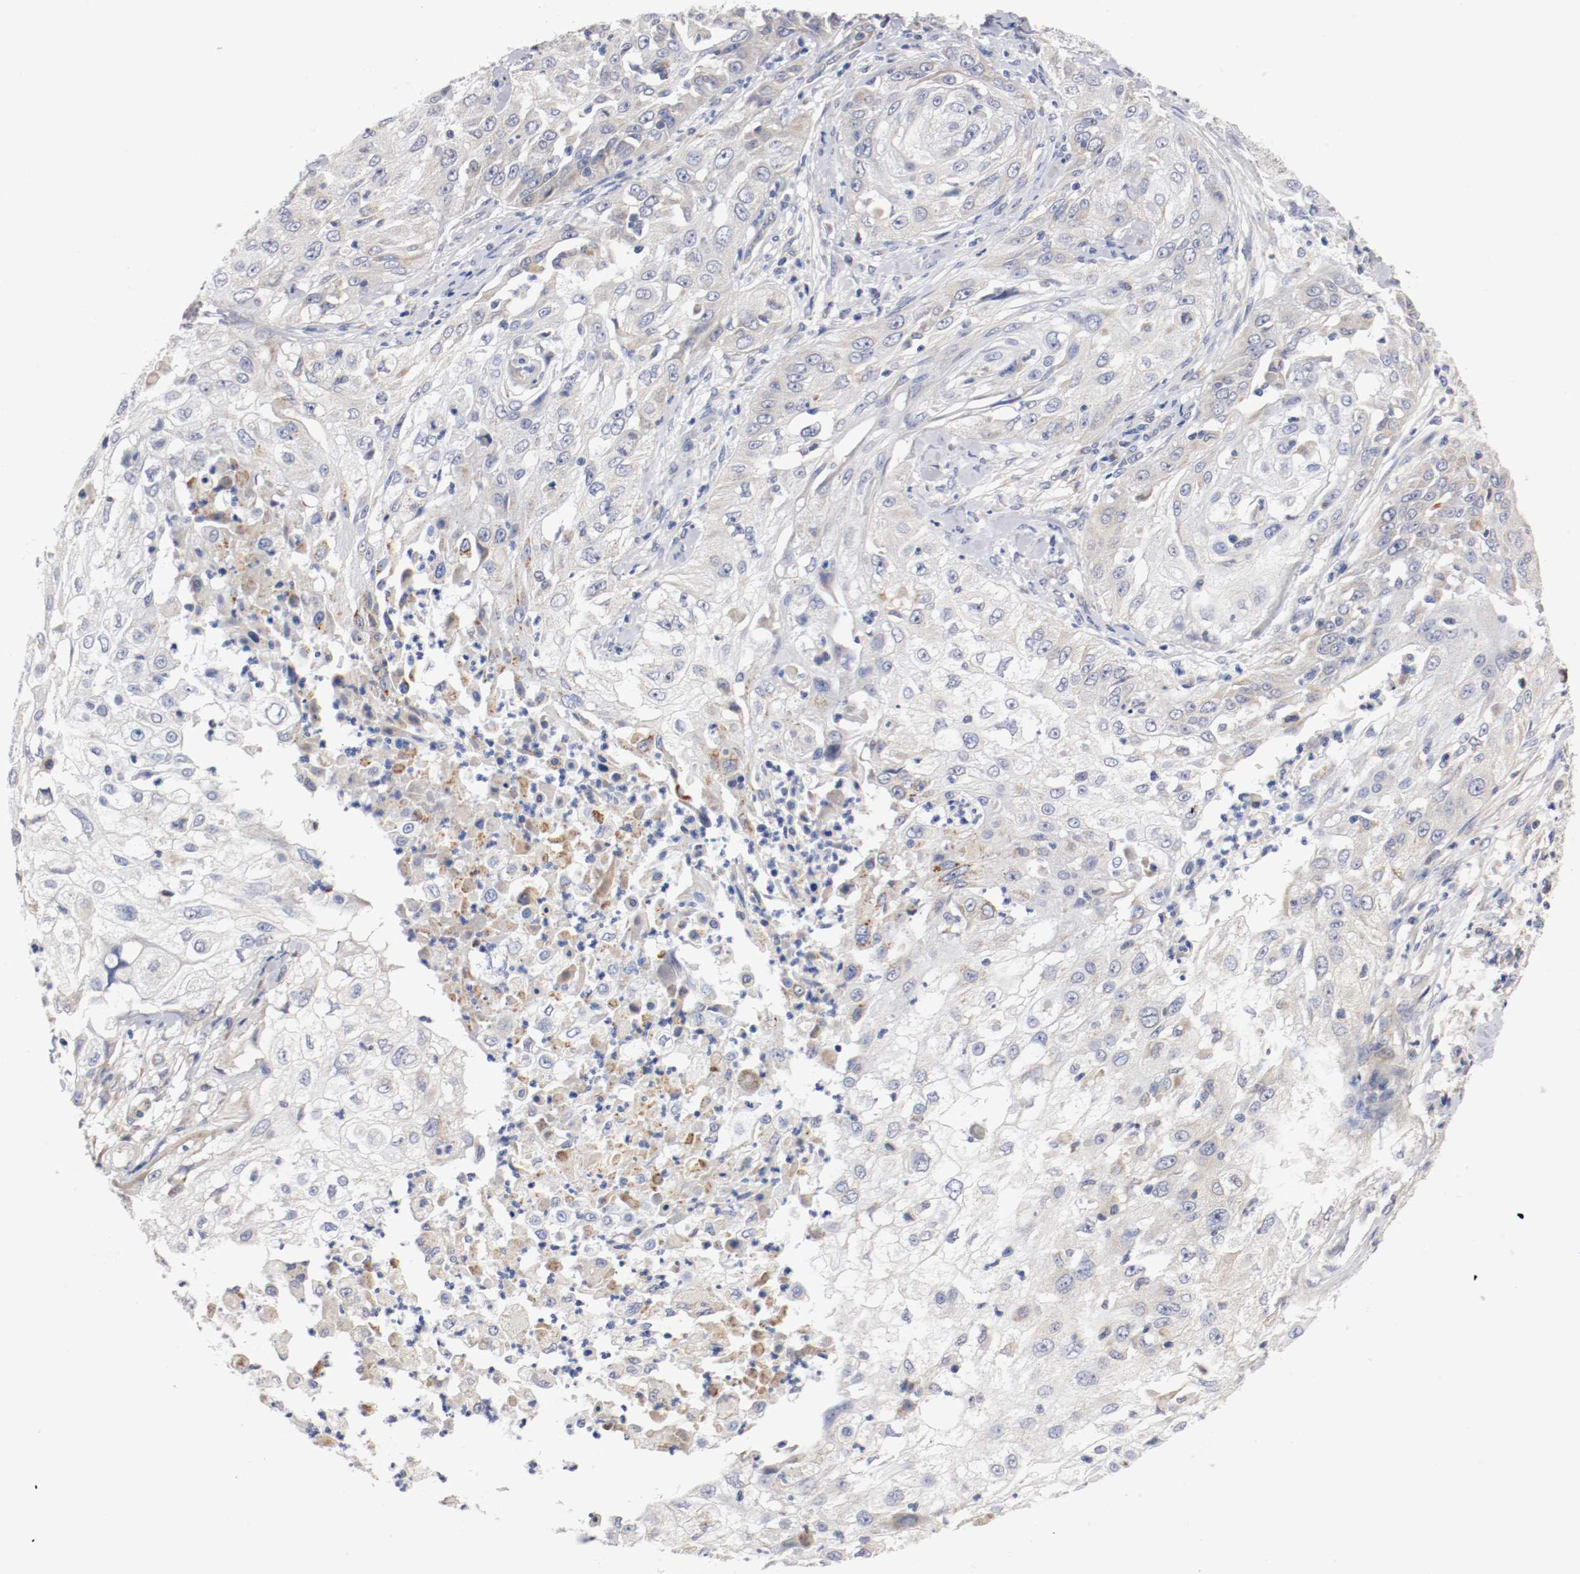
{"staining": {"intensity": "weak", "quantity": "<25%", "location": "cytoplasmic/membranous"}, "tissue": "cervical cancer", "cell_type": "Tumor cells", "image_type": "cancer", "snomed": [{"axis": "morphology", "description": "Squamous cell carcinoma, NOS"}, {"axis": "topography", "description": "Cervix"}], "caption": "The histopathology image shows no significant positivity in tumor cells of cervical squamous cell carcinoma.", "gene": "PCSK6", "patient": {"sex": "female", "age": 64}}